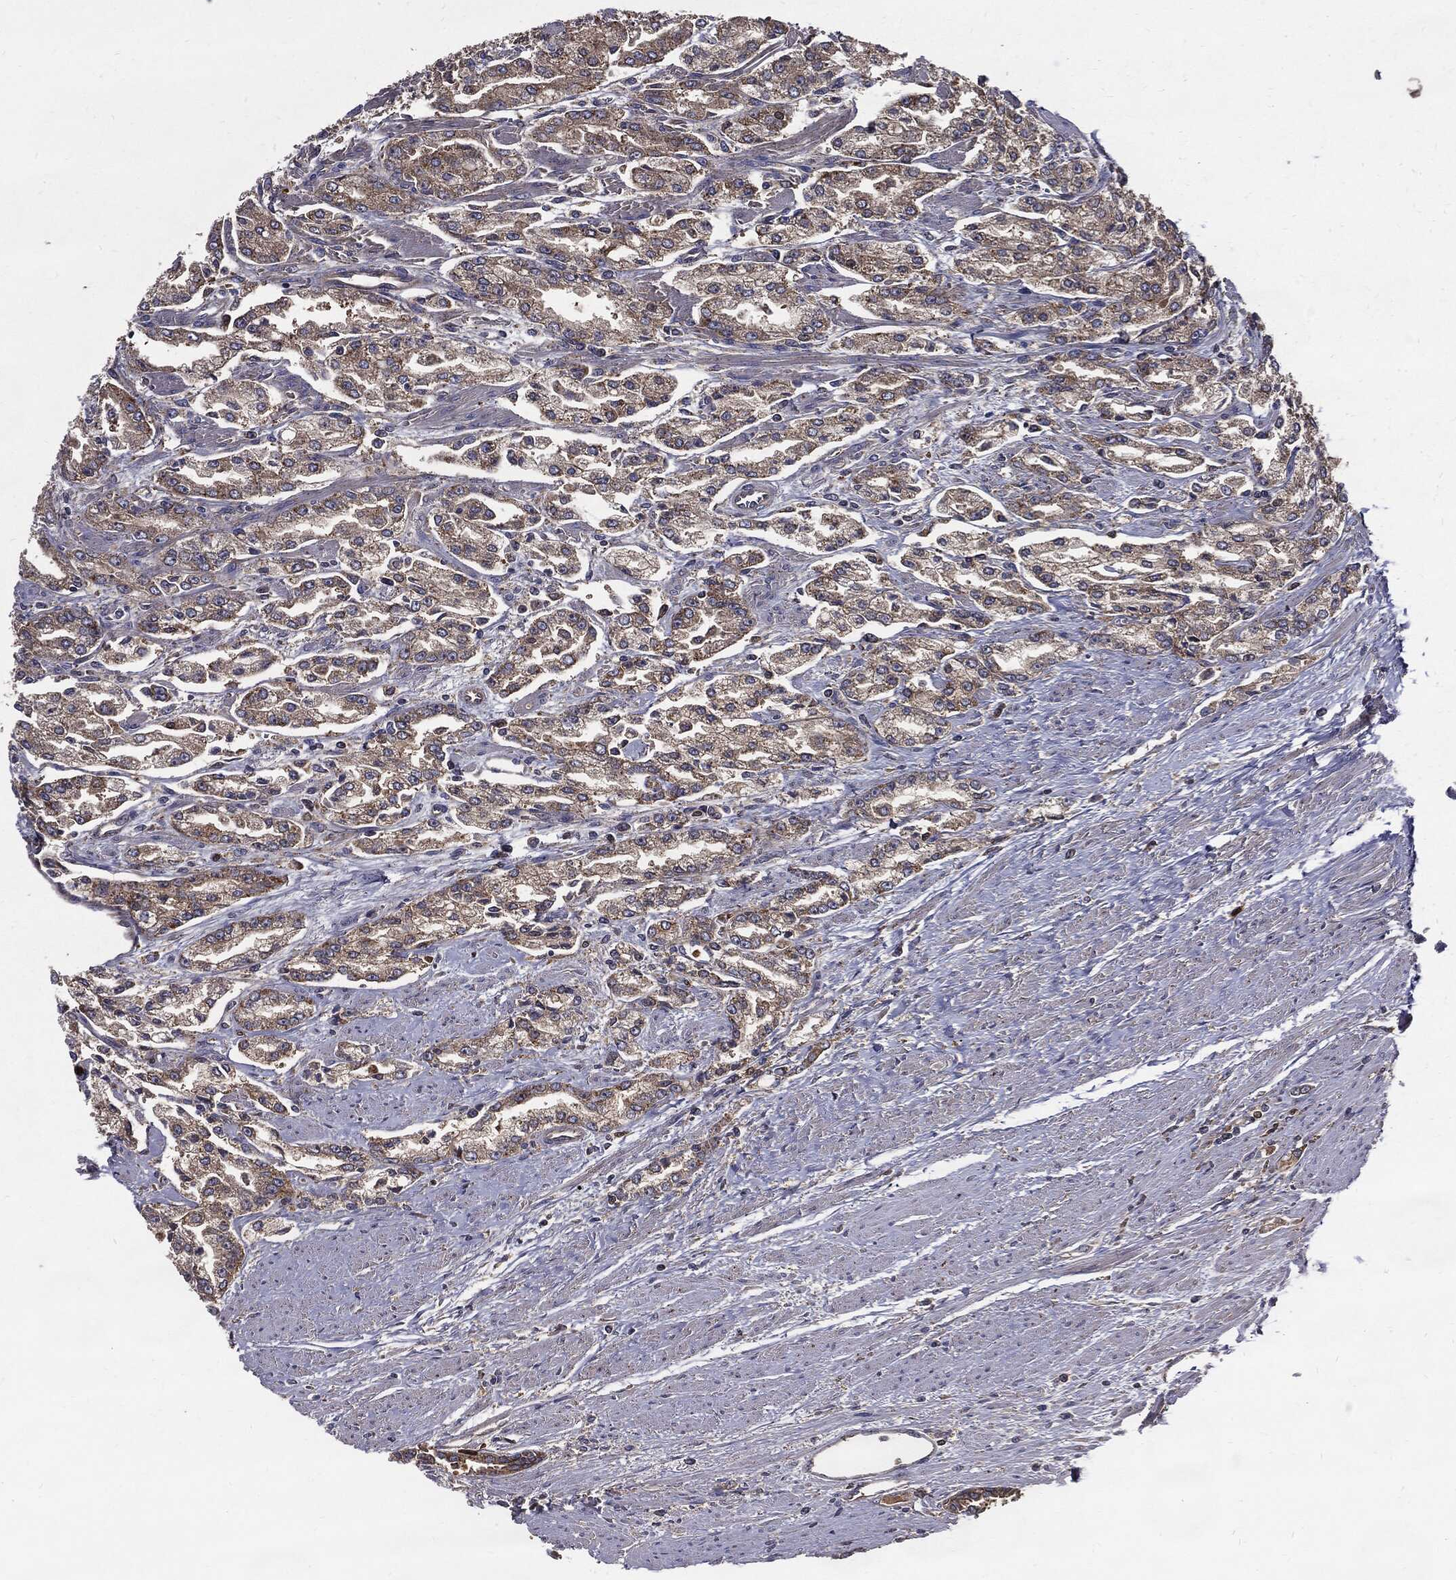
{"staining": {"intensity": "moderate", "quantity": "25%-75%", "location": "cytoplasmic/membranous"}, "tissue": "prostate cancer", "cell_type": "Tumor cells", "image_type": "cancer", "snomed": [{"axis": "morphology", "description": "Adenocarcinoma, Medium grade"}, {"axis": "topography", "description": "Prostate"}], "caption": "Immunohistochemistry micrograph of human medium-grade adenocarcinoma (prostate) stained for a protein (brown), which demonstrates medium levels of moderate cytoplasmic/membranous expression in about 25%-75% of tumor cells.", "gene": "PDCD6IP", "patient": {"sex": "male", "age": 71}}